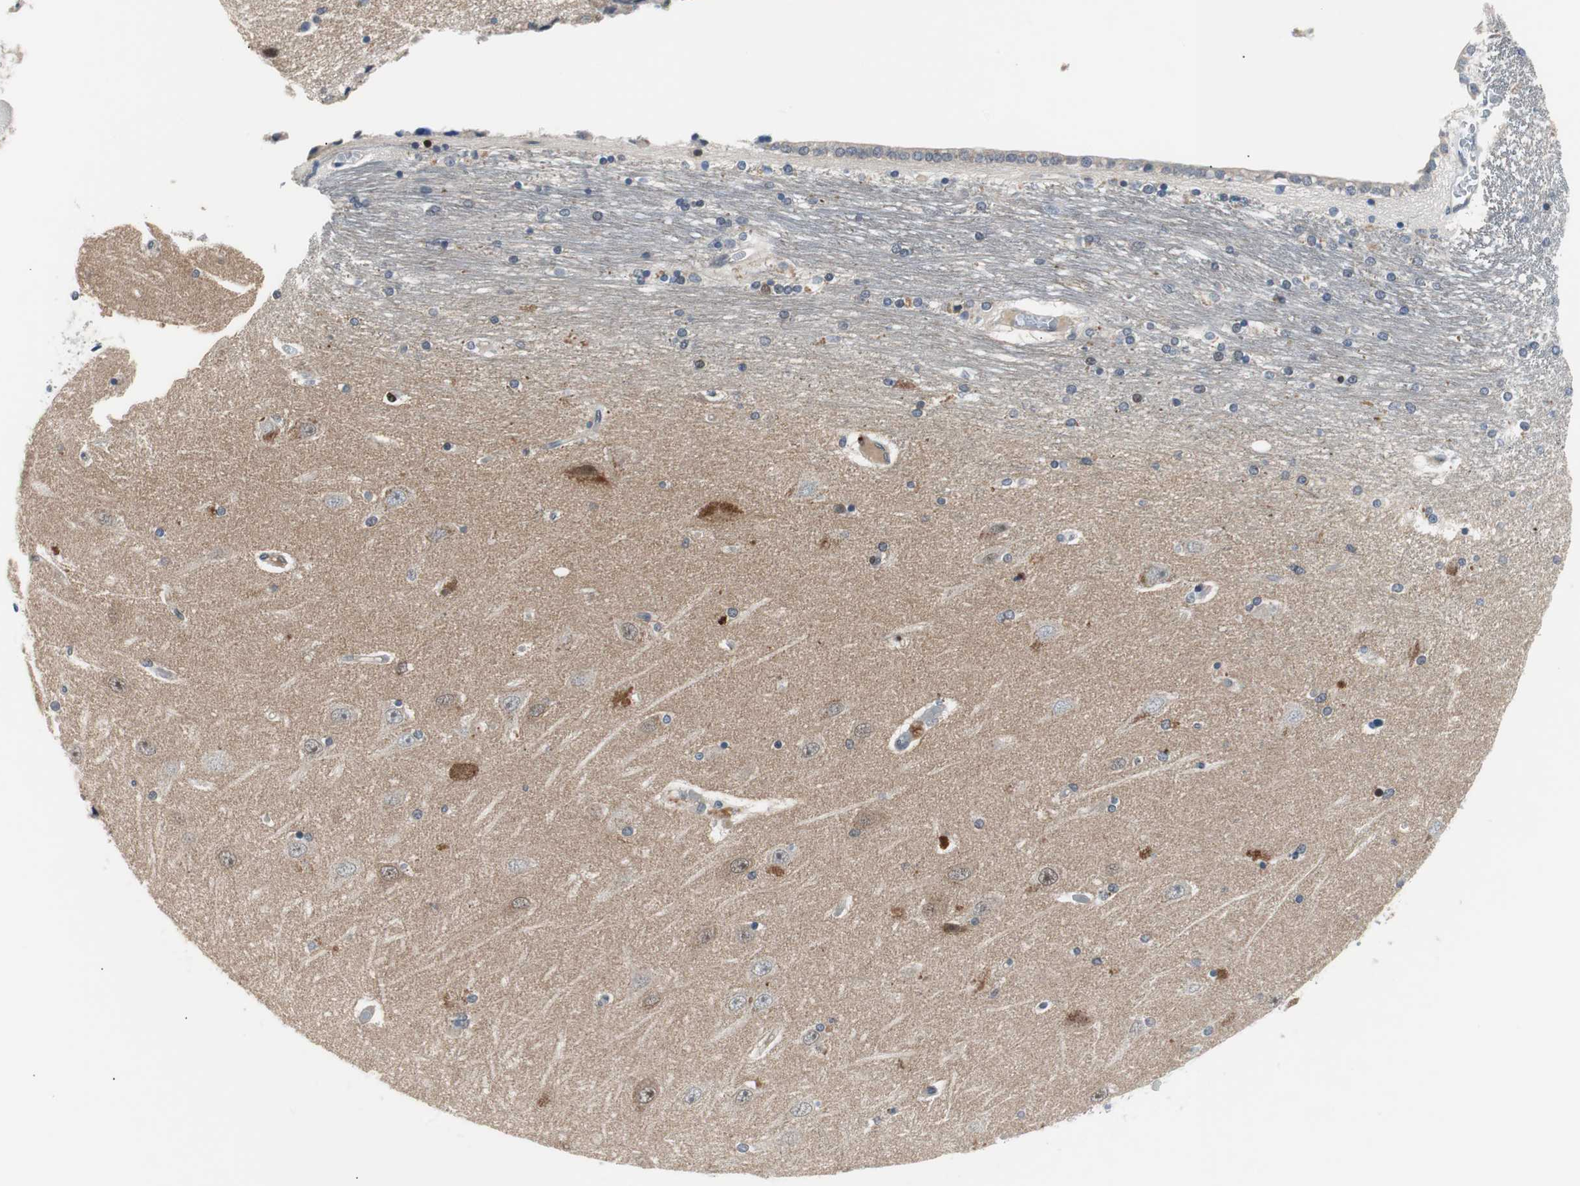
{"staining": {"intensity": "weak", "quantity": "<25%", "location": "cytoplasmic/membranous"}, "tissue": "hippocampus", "cell_type": "Glial cells", "image_type": "normal", "snomed": [{"axis": "morphology", "description": "Normal tissue, NOS"}, {"axis": "topography", "description": "Hippocampus"}], "caption": "This is an immunohistochemistry (IHC) histopathology image of benign hippocampus. There is no staining in glial cells.", "gene": "MAP2K4", "patient": {"sex": "female", "age": 54}}